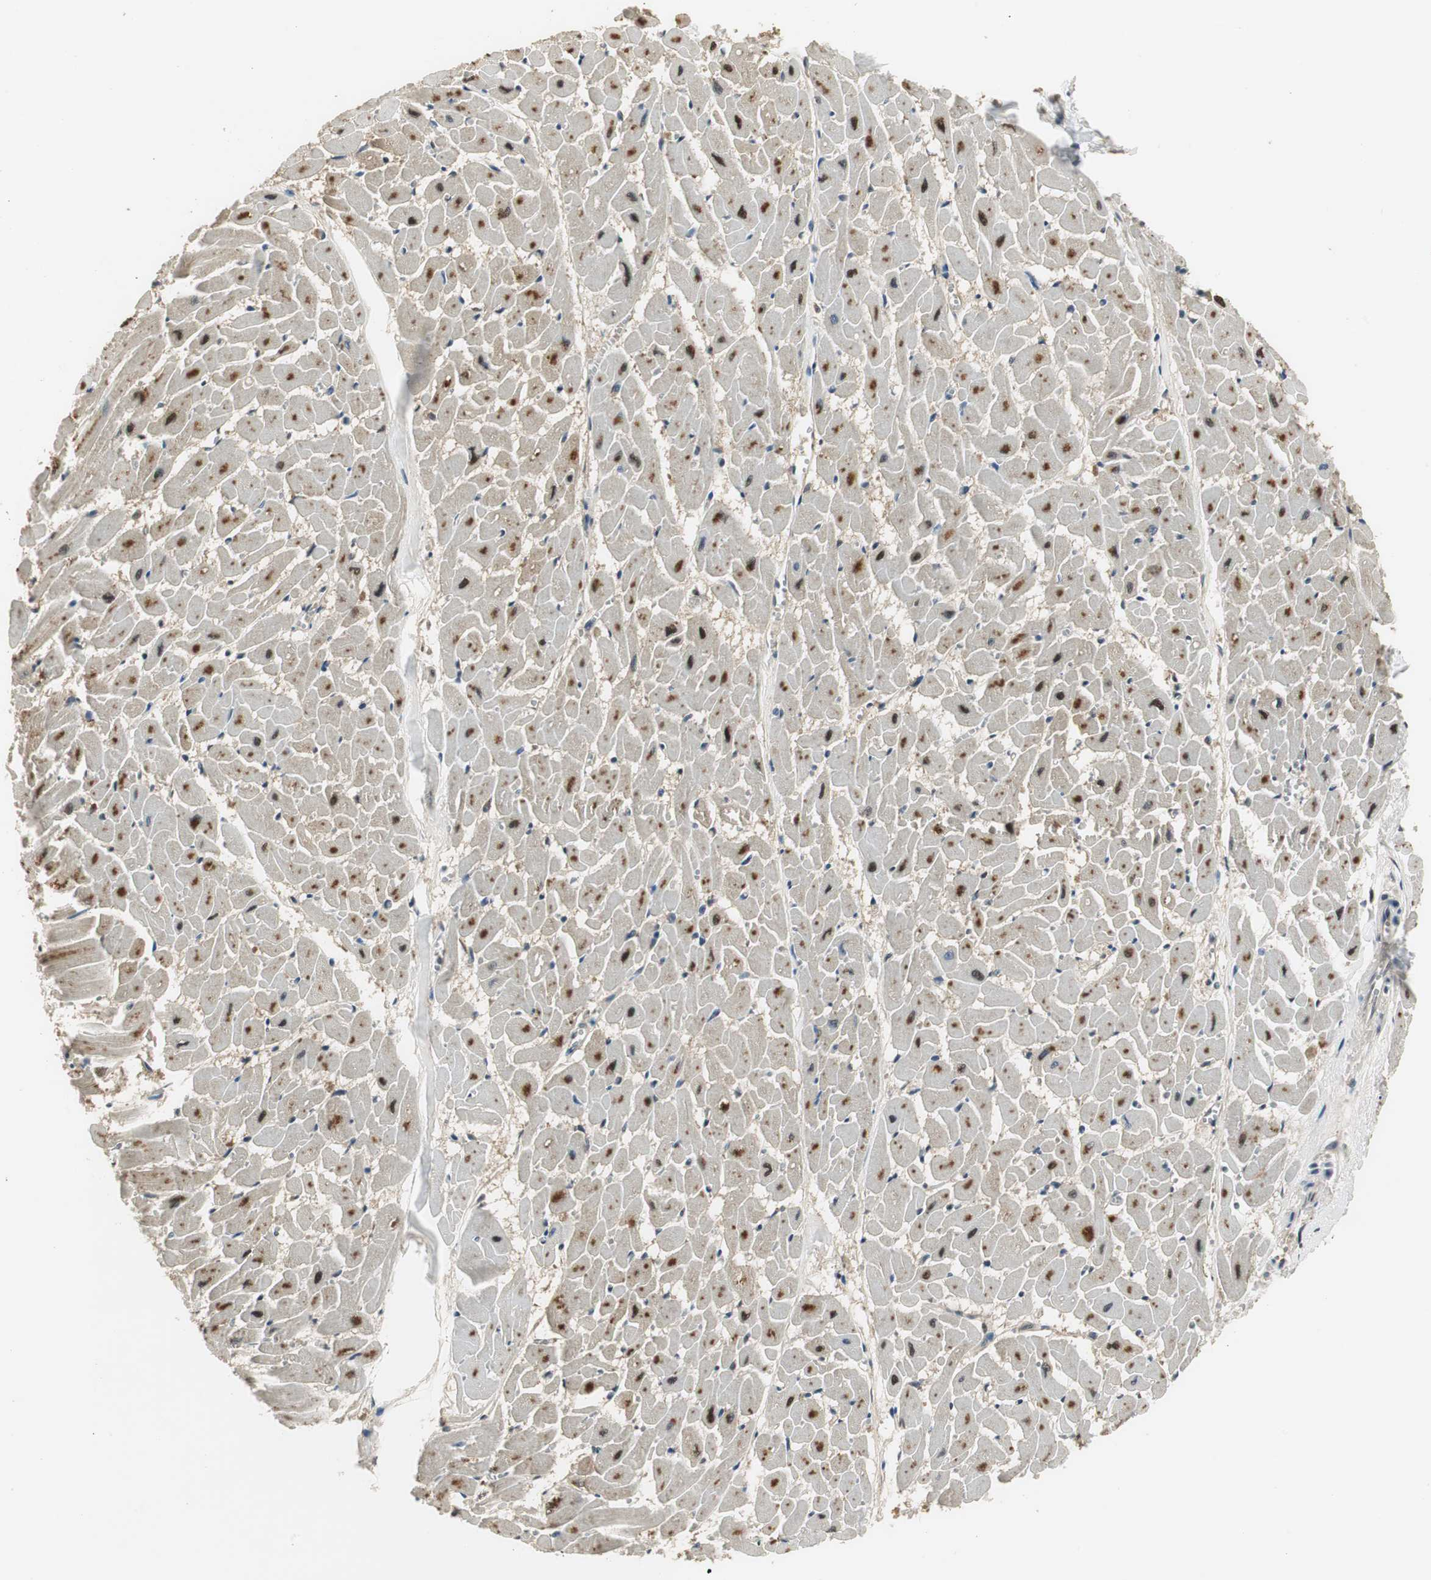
{"staining": {"intensity": "moderate", "quantity": "25%-75%", "location": "cytoplasmic/membranous"}, "tissue": "heart muscle", "cell_type": "Cardiomyocytes", "image_type": "normal", "snomed": [{"axis": "morphology", "description": "Normal tissue, NOS"}, {"axis": "topography", "description": "Heart"}], "caption": "Heart muscle stained with DAB (3,3'-diaminobenzidine) immunohistochemistry shows medium levels of moderate cytoplasmic/membranous staining in about 25%-75% of cardiomyocytes.", "gene": "PSMB4", "patient": {"sex": "female", "age": 19}}